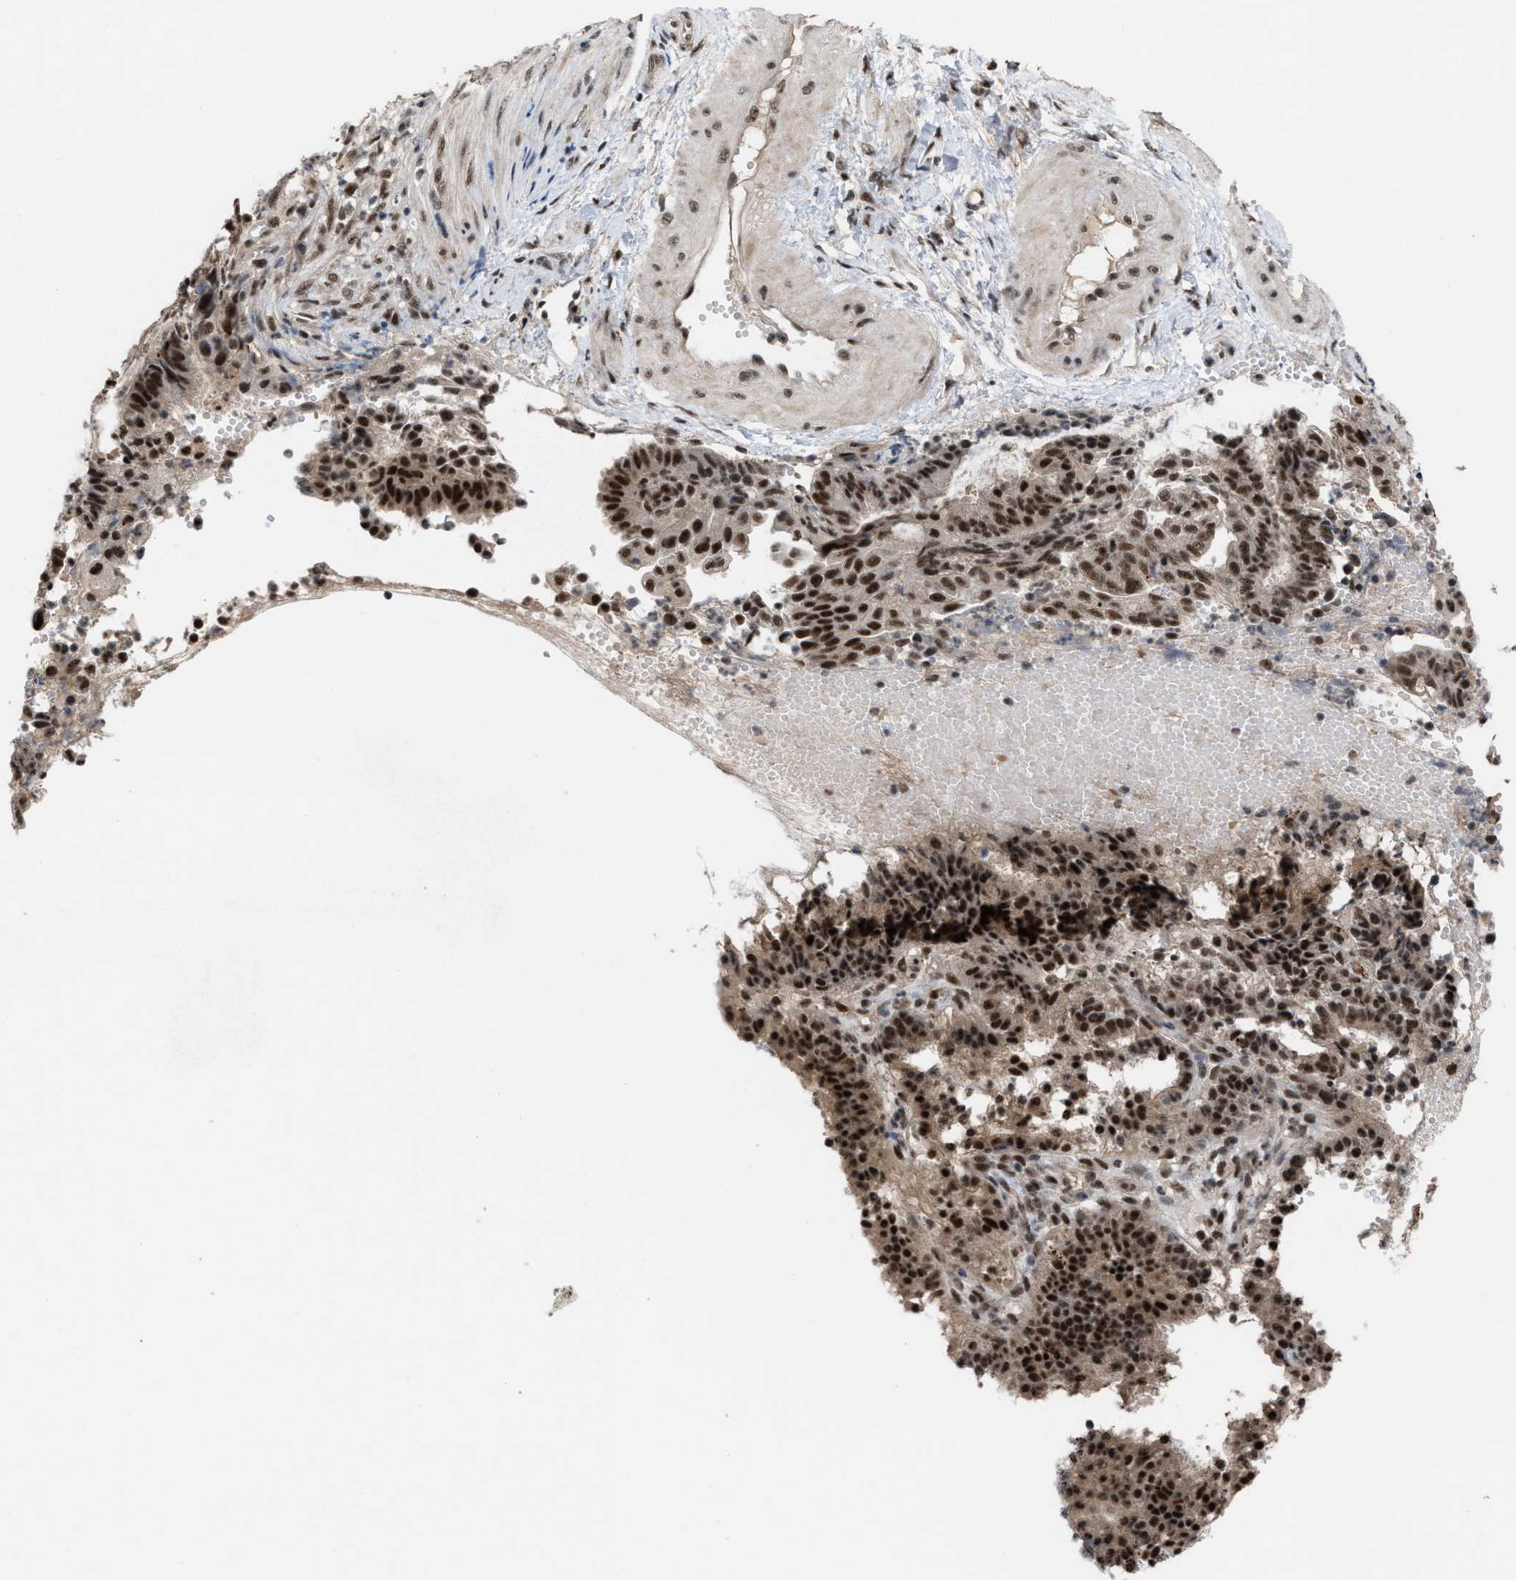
{"staining": {"intensity": "strong", "quantity": ">75%", "location": "nuclear"}, "tissue": "endometrial cancer", "cell_type": "Tumor cells", "image_type": "cancer", "snomed": [{"axis": "morphology", "description": "Adenocarcinoma, NOS"}, {"axis": "topography", "description": "Endometrium"}], "caption": "Tumor cells show strong nuclear positivity in approximately >75% of cells in endometrial adenocarcinoma. The staining was performed using DAB (3,3'-diaminobenzidine) to visualize the protein expression in brown, while the nuclei were stained in blue with hematoxylin (Magnification: 20x).", "gene": "PRPF4", "patient": {"sex": "female", "age": 51}}